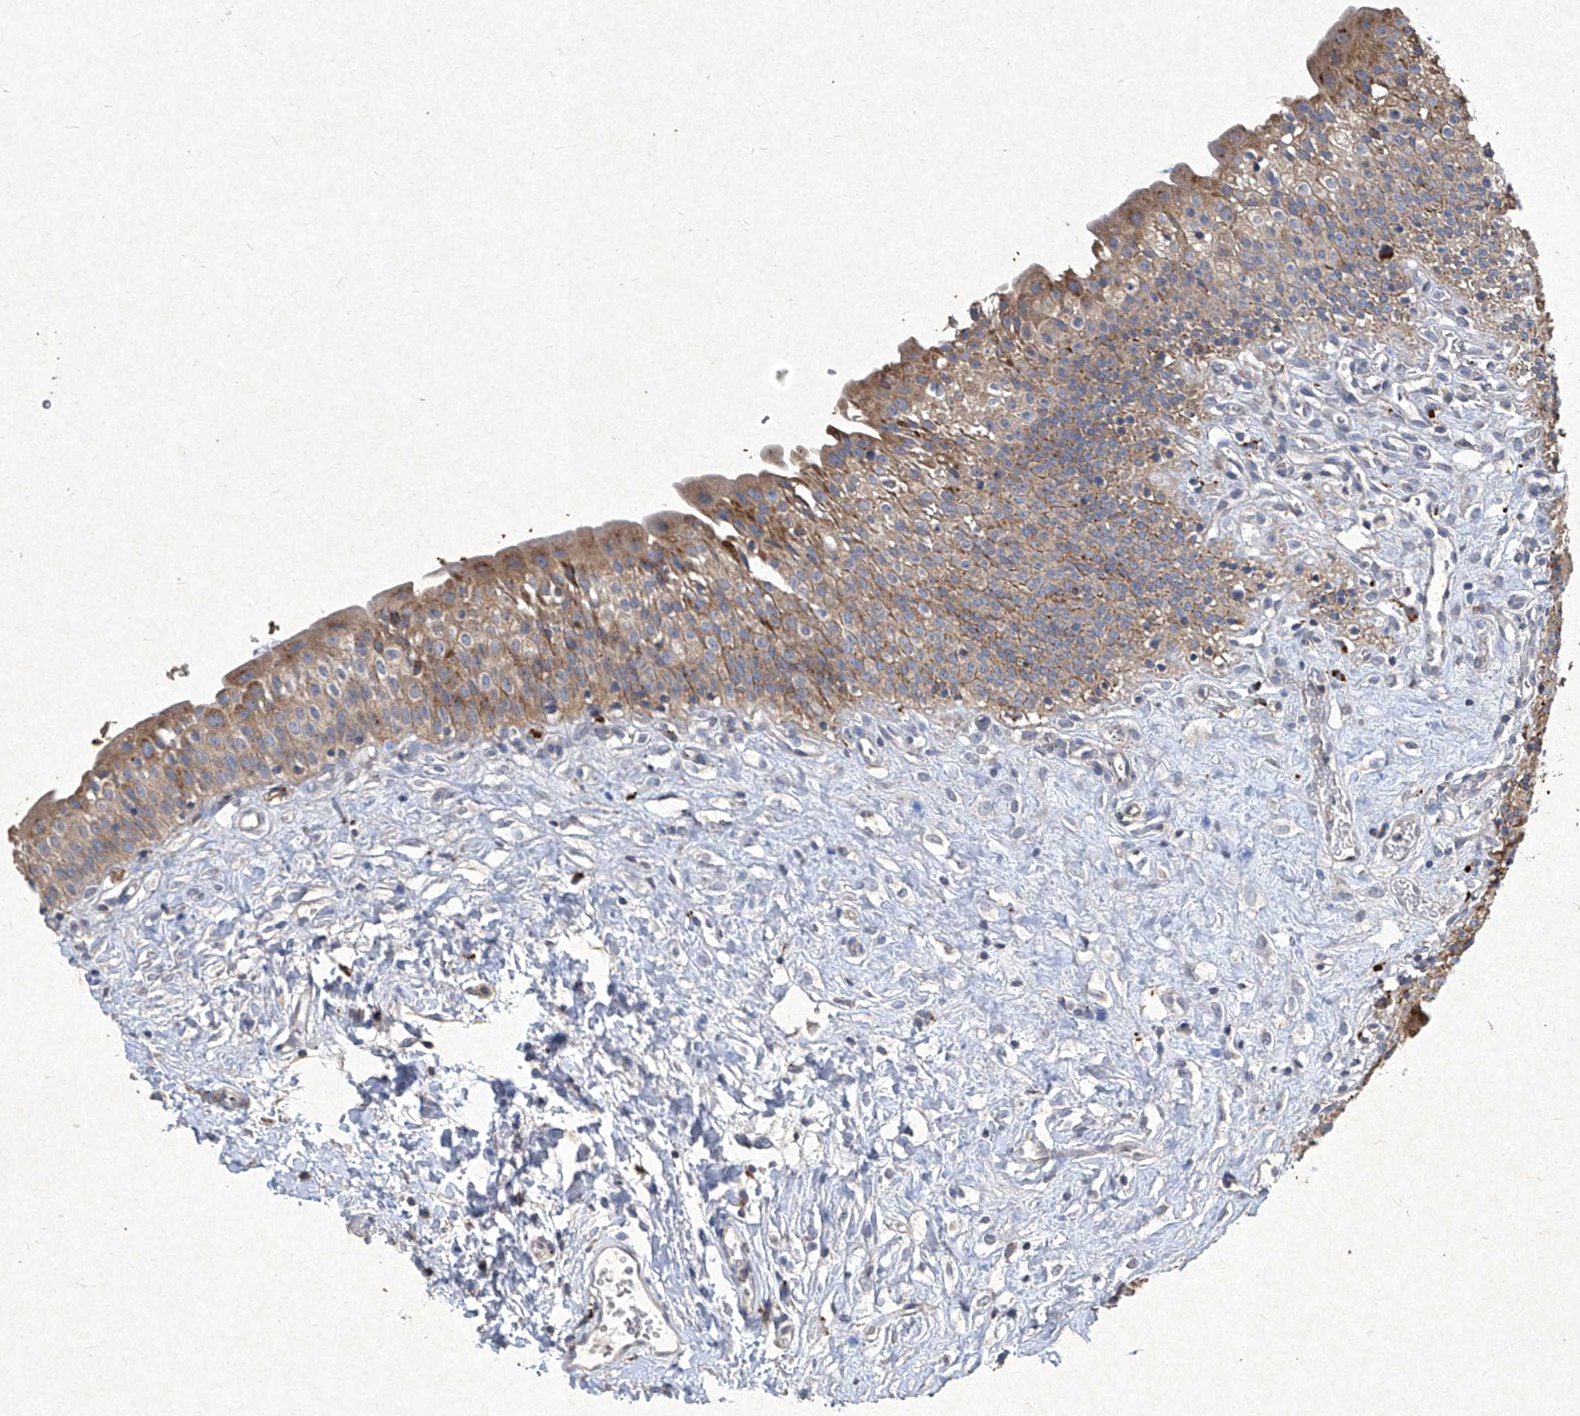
{"staining": {"intensity": "moderate", "quantity": ">75%", "location": "cytoplasmic/membranous"}, "tissue": "urinary bladder", "cell_type": "Urothelial cells", "image_type": "normal", "snomed": [{"axis": "morphology", "description": "Normal tissue, NOS"}, {"axis": "topography", "description": "Urinary bladder"}], "caption": "The image shows staining of normal urinary bladder, revealing moderate cytoplasmic/membranous protein staining (brown color) within urothelial cells.", "gene": "MED16", "patient": {"sex": "male", "age": 51}}